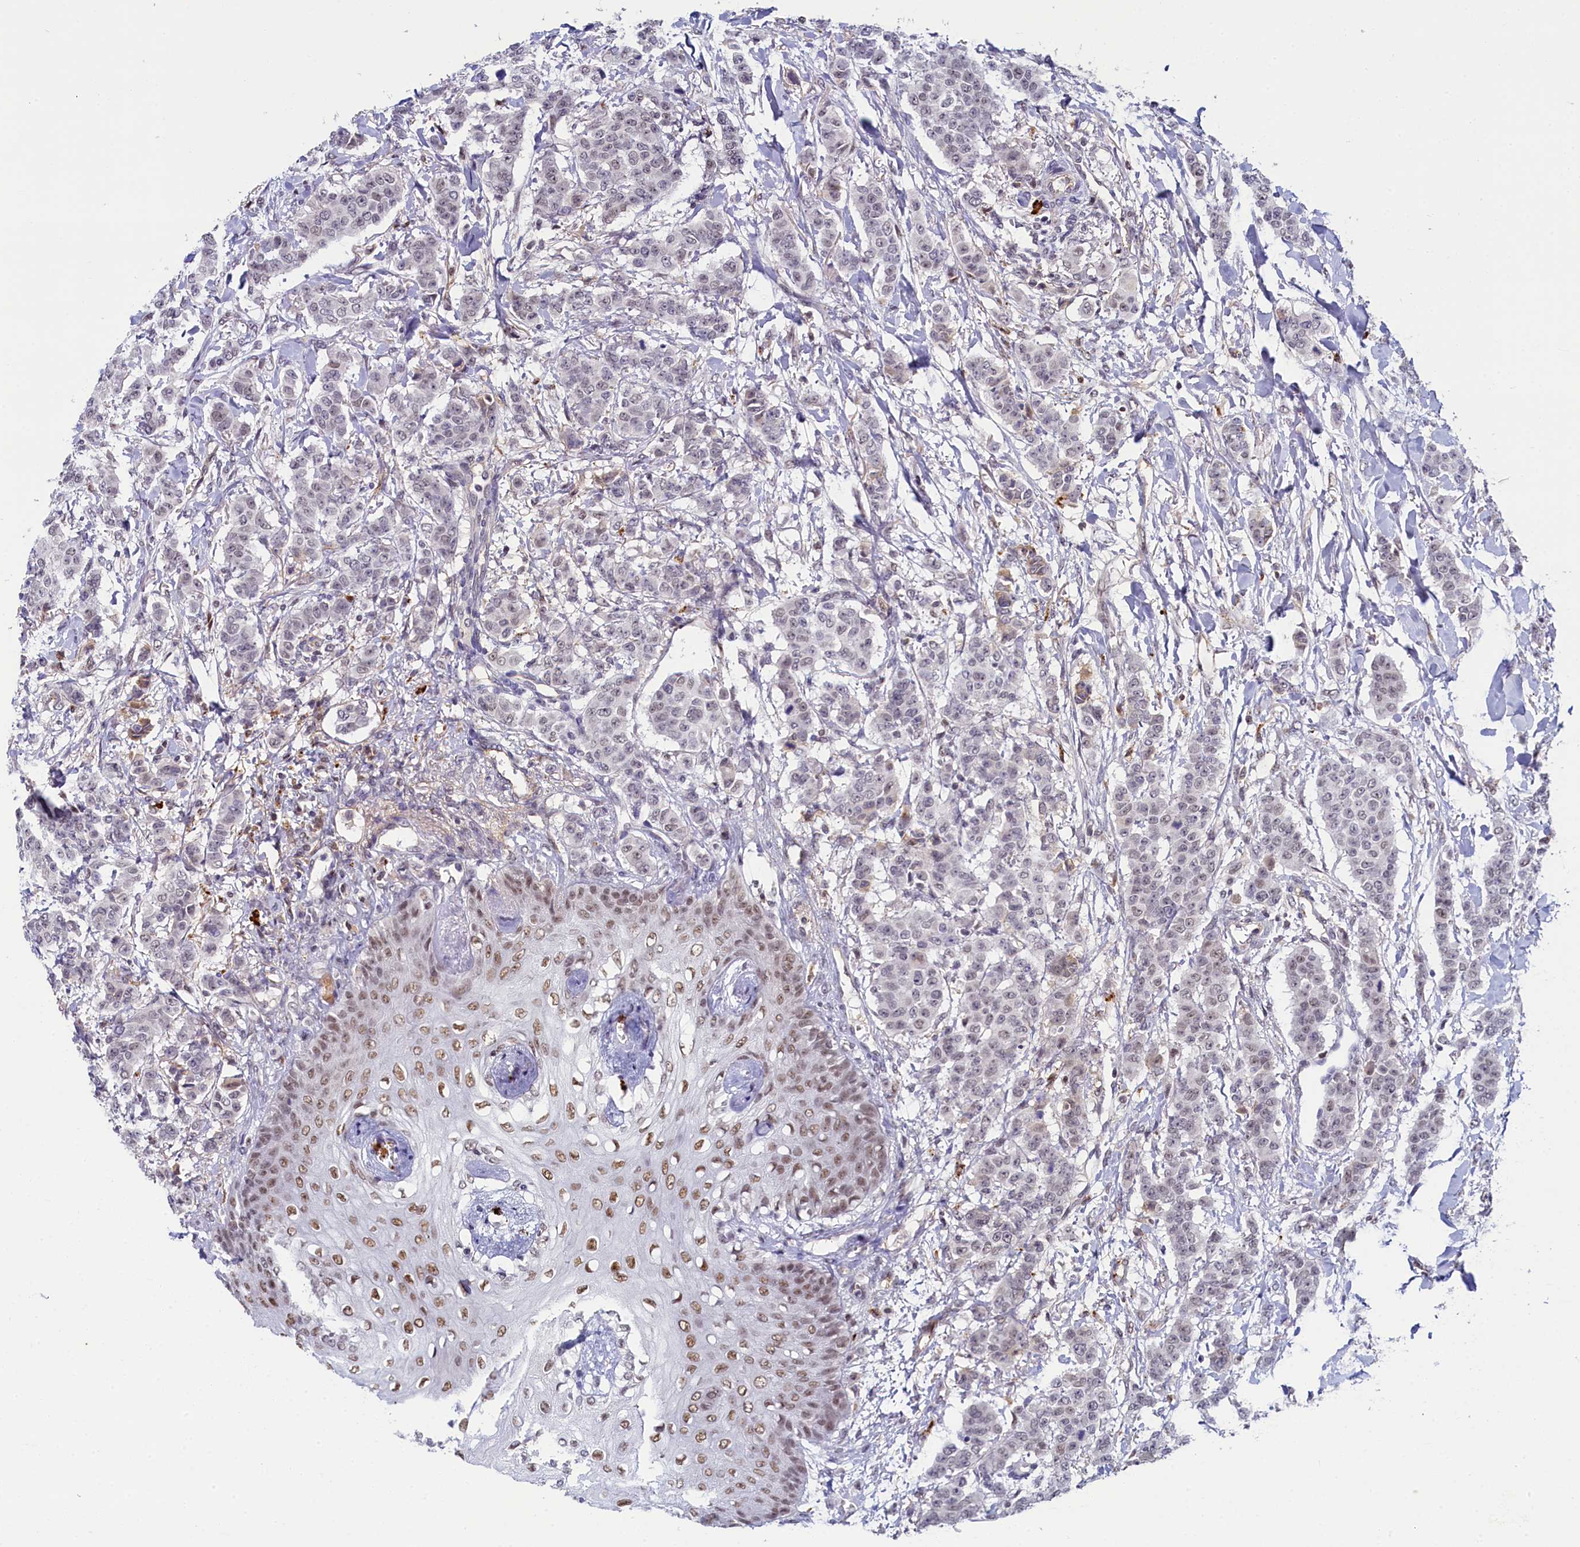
{"staining": {"intensity": "negative", "quantity": "none", "location": "none"}, "tissue": "breast cancer", "cell_type": "Tumor cells", "image_type": "cancer", "snomed": [{"axis": "morphology", "description": "Duct carcinoma"}, {"axis": "topography", "description": "Breast"}], "caption": "Immunohistochemistry (IHC) of human invasive ductal carcinoma (breast) shows no expression in tumor cells. The staining is performed using DAB brown chromogen with nuclei counter-stained in using hematoxylin.", "gene": "INTS14", "patient": {"sex": "female", "age": 40}}